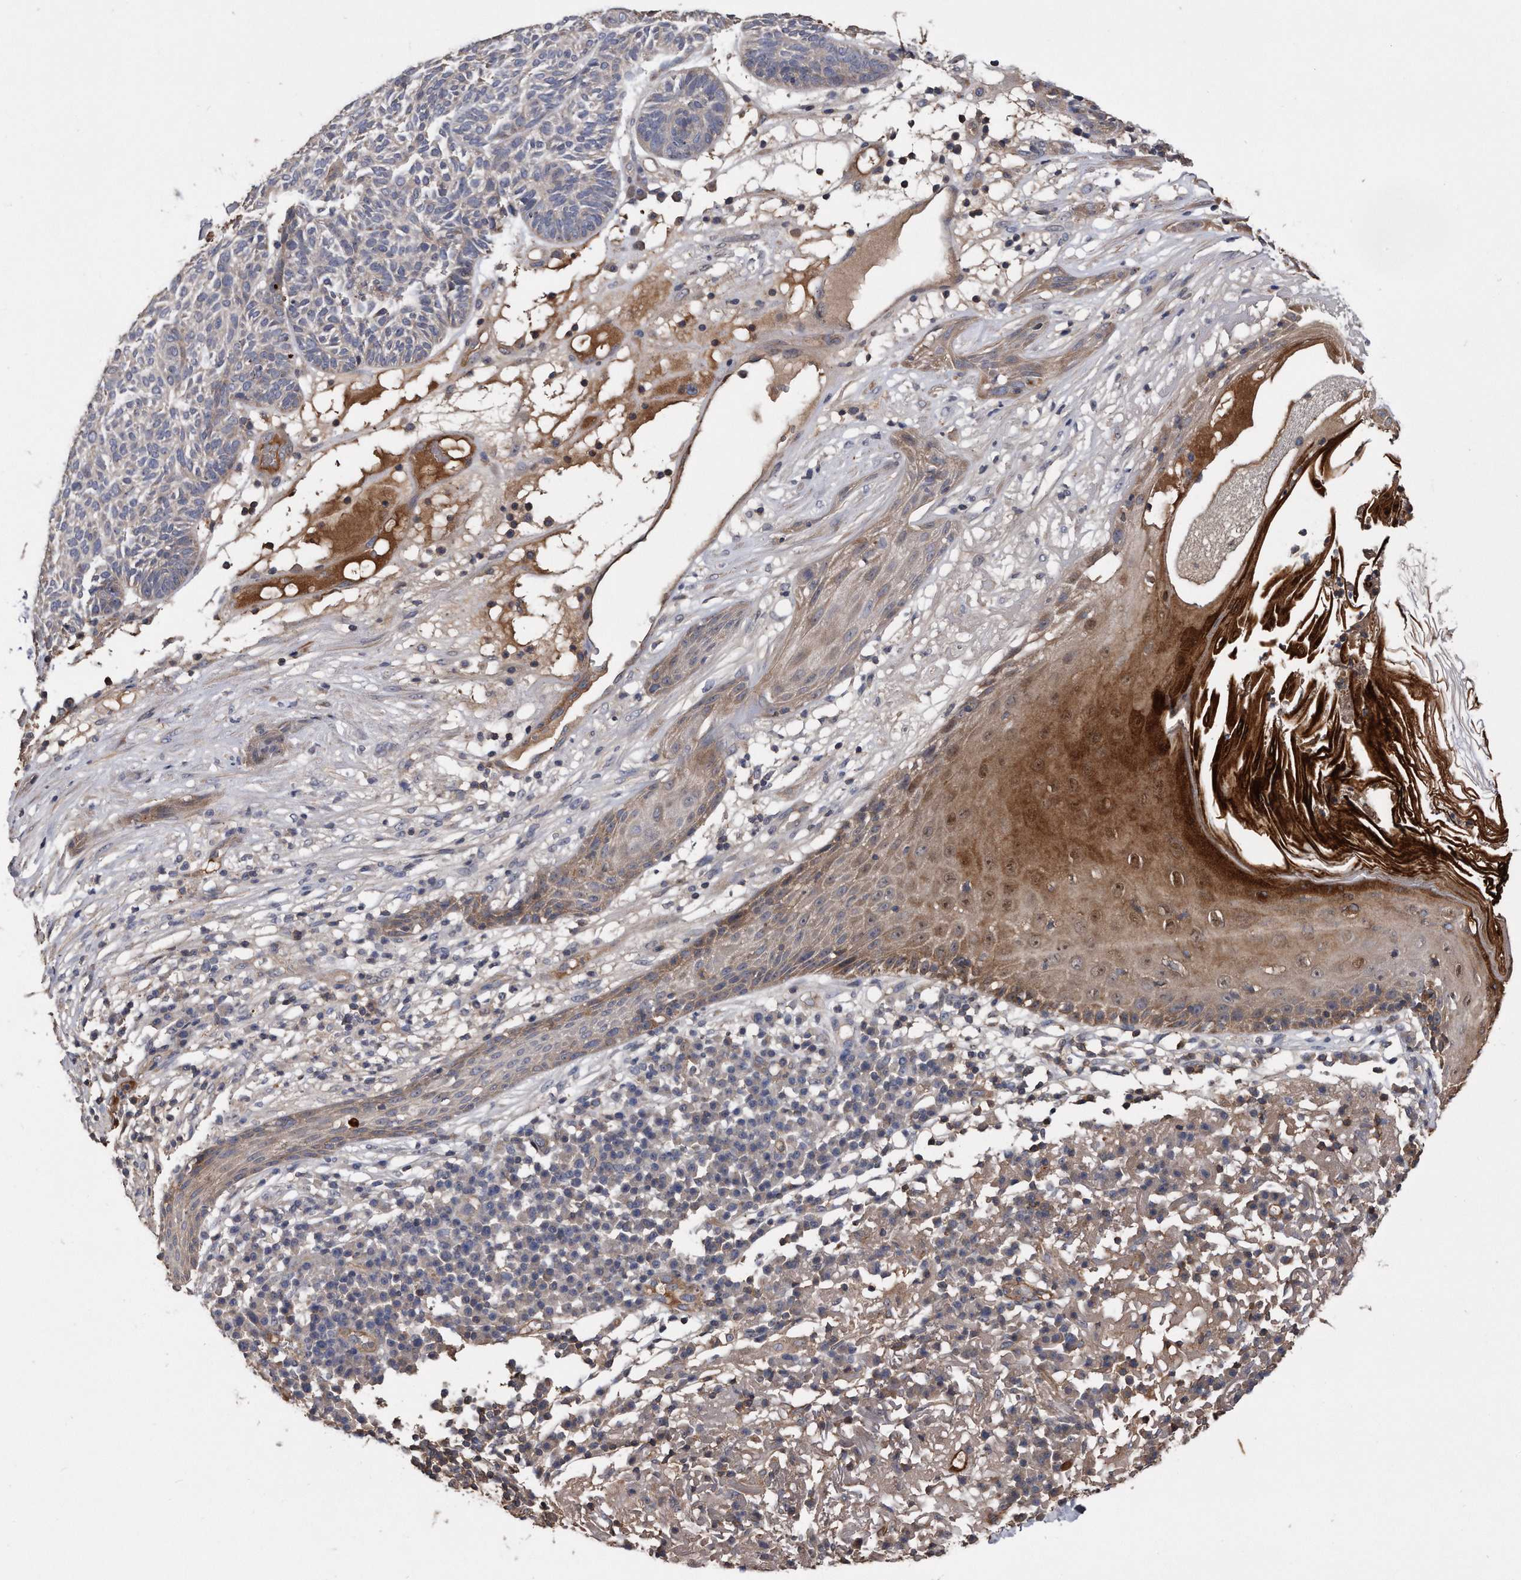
{"staining": {"intensity": "negative", "quantity": "none", "location": "none"}, "tissue": "skin cancer", "cell_type": "Tumor cells", "image_type": "cancer", "snomed": [{"axis": "morphology", "description": "Squamous cell carcinoma, NOS"}, {"axis": "topography", "description": "Skin"}], "caption": "High magnification brightfield microscopy of skin cancer (squamous cell carcinoma) stained with DAB (brown) and counterstained with hematoxylin (blue): tumor cells show no significant positivity.", "gene": "KCND3", "patient": {"sex": "female", "age": 90}}